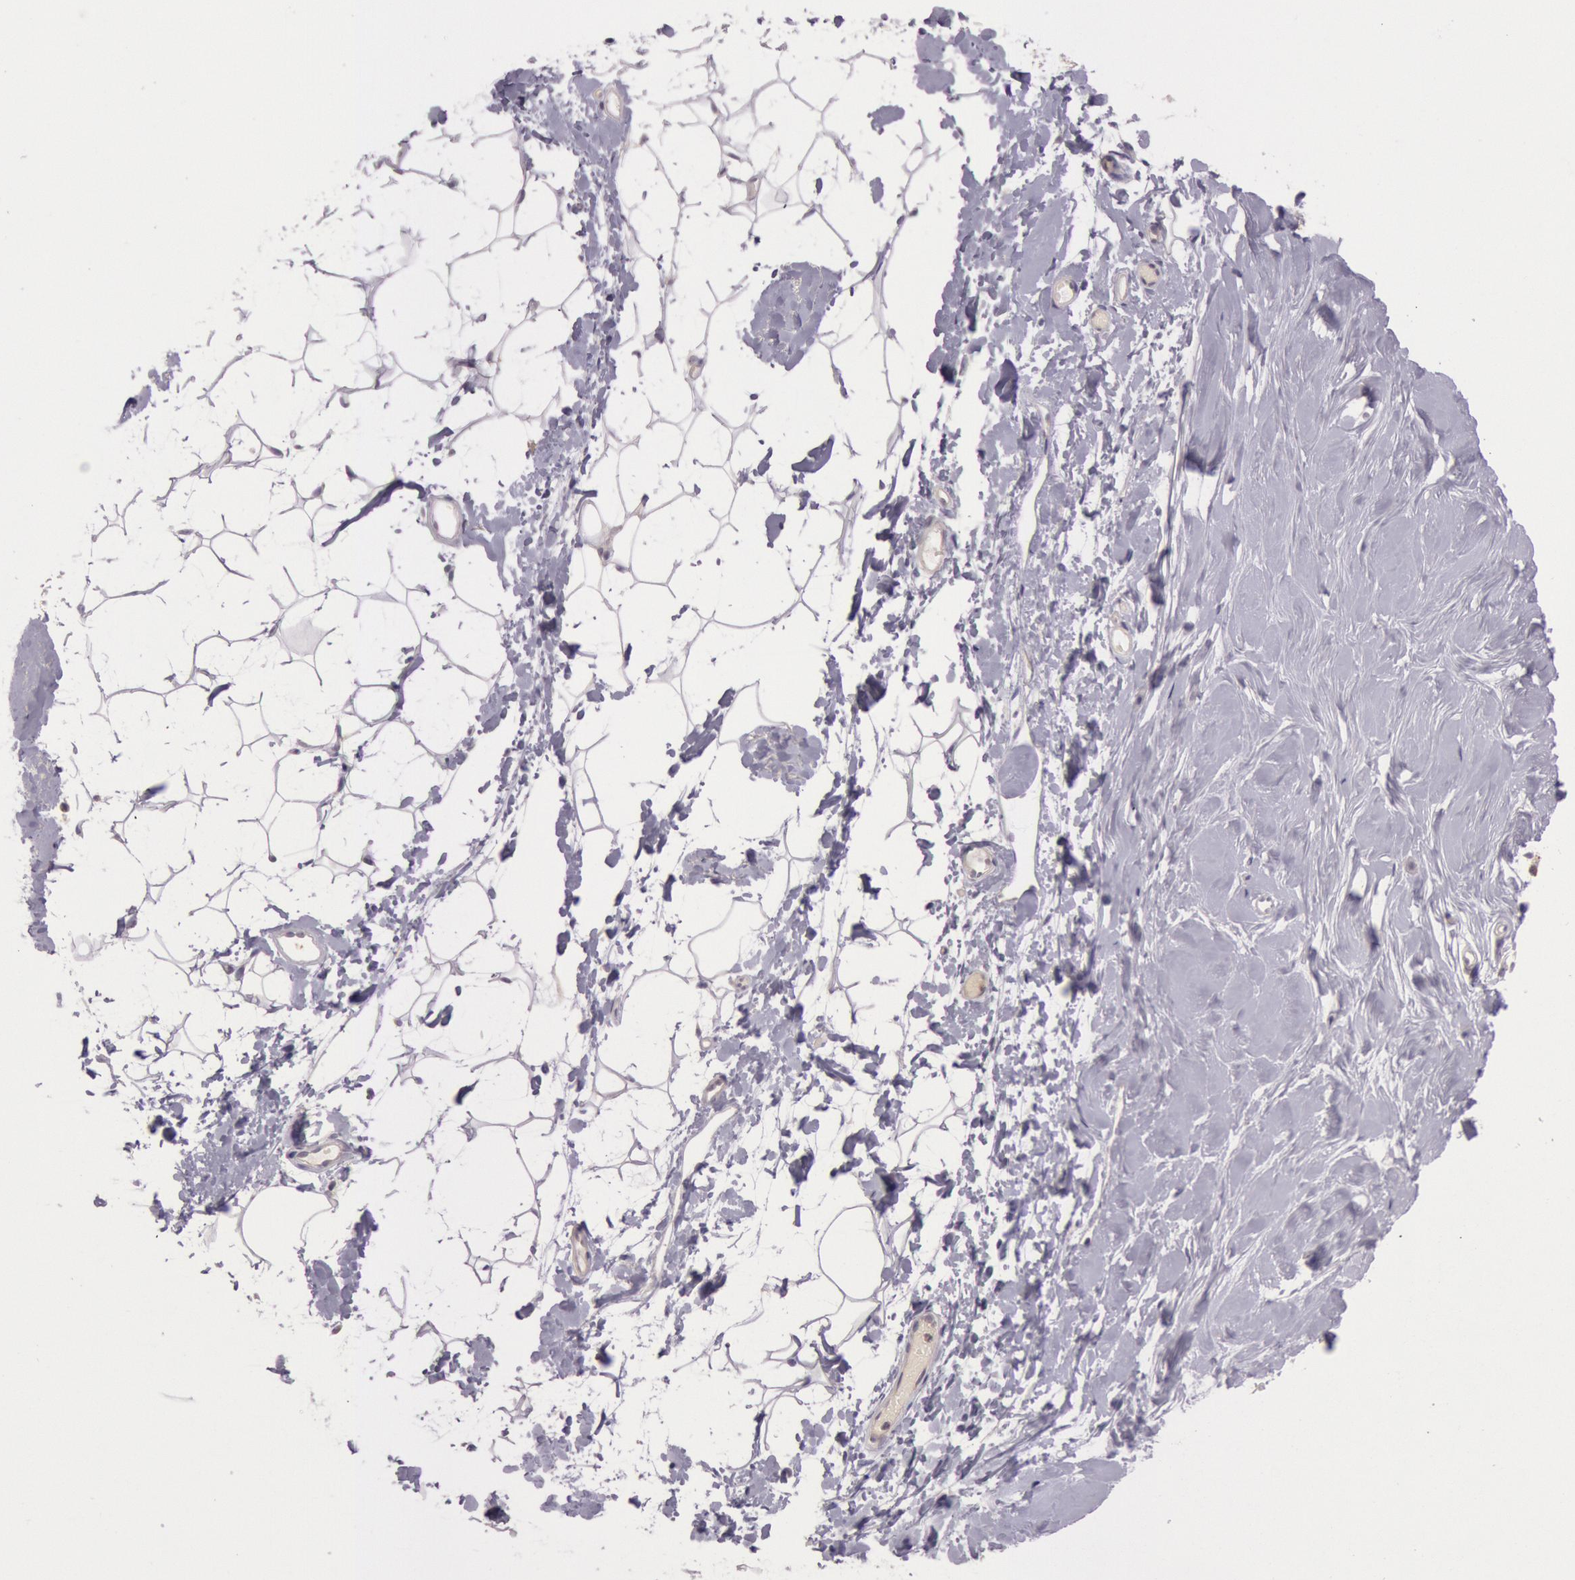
{"staining": {"intensity": "negative", "quantity": "none", "location": "none"}, "tissue": "adipose tissue", "cell_type": "Adipocytes", "image_type": "normal", "snomed": [{"axis": "morphology", "description": "Normal tissue, NOS"}, {"axis": "morphology", "description": "Fibrosis, NOS"}, {"axis": "topography", "description": "Breast"}], "caption": "The immunohistochemistry (IHC) histopathology image has no significant positivity in adipocytes of adipose tissue.", "gene": "CDK16", "patient": {"sex": "female", "age": 24}}